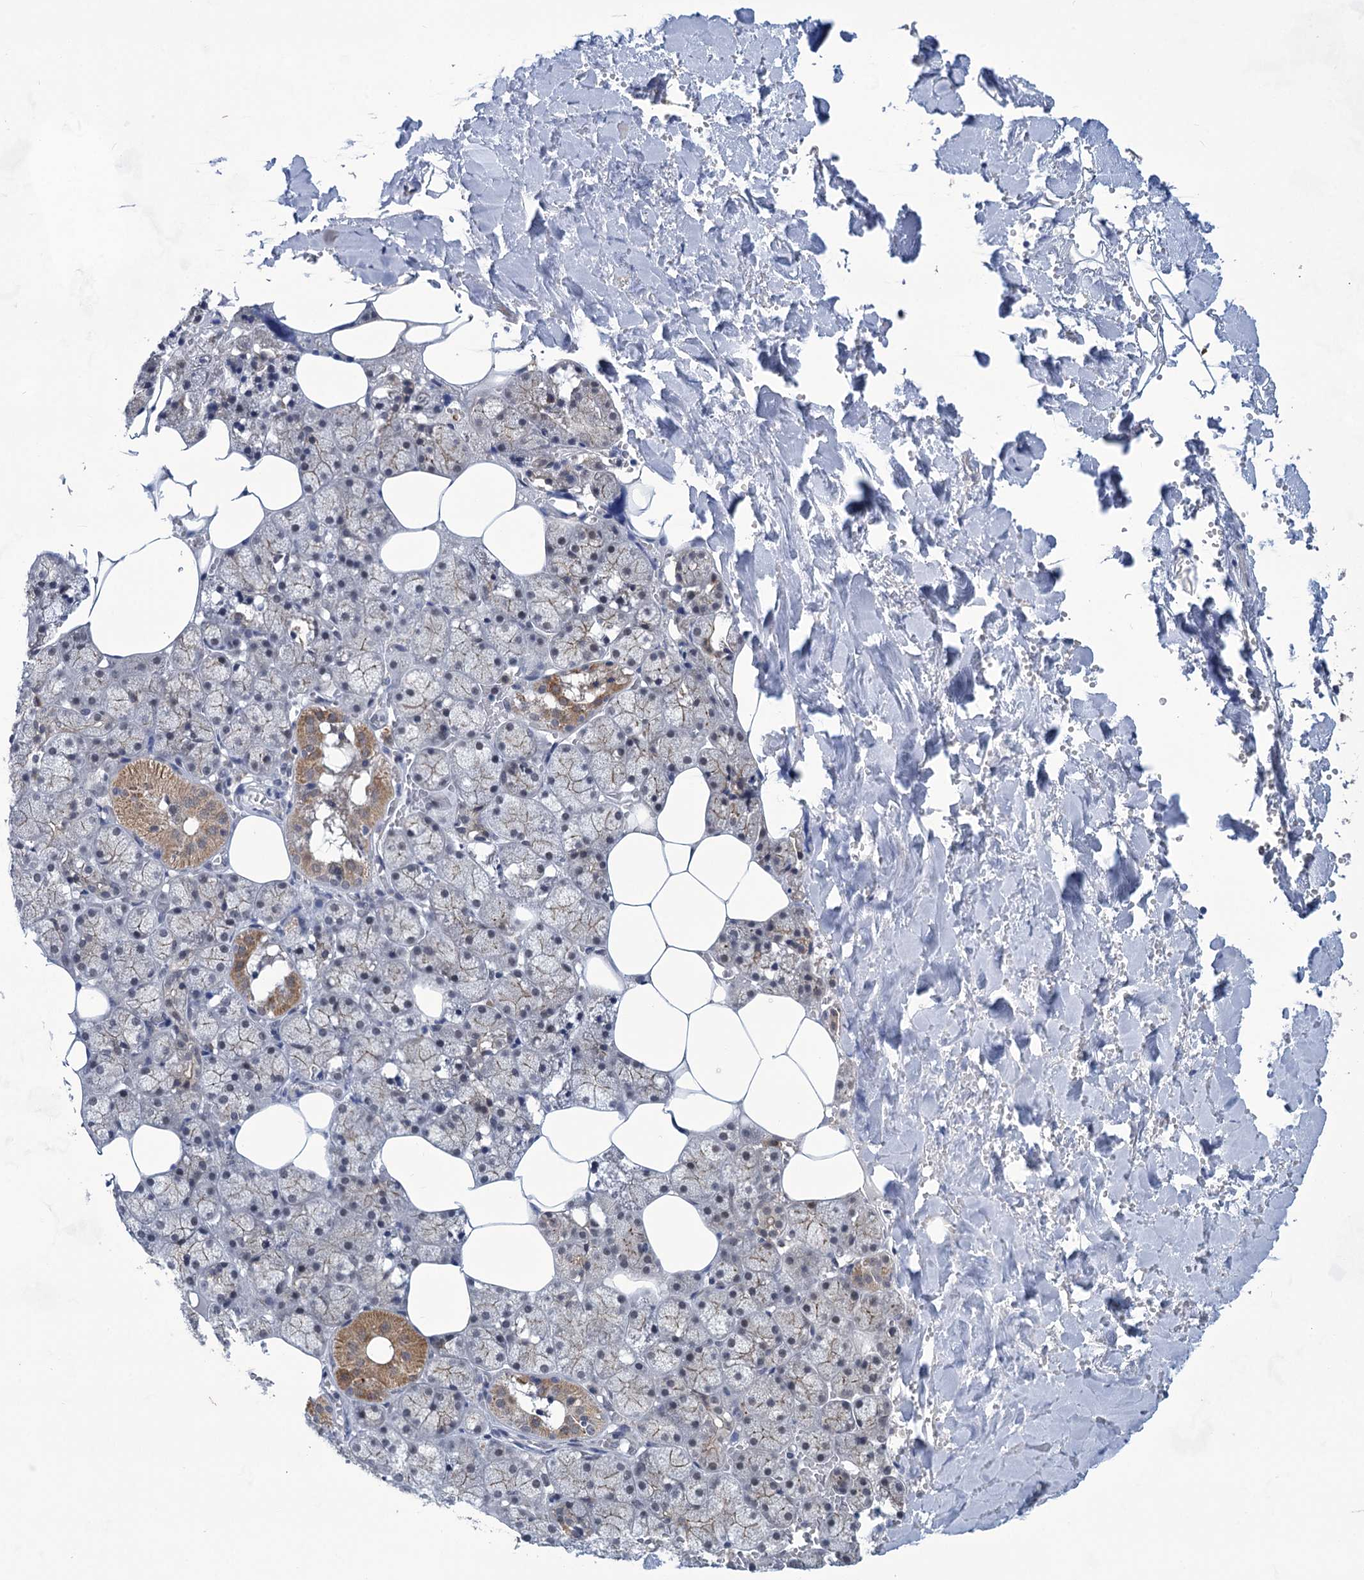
{"staining": {"intensity": "moderate", "quantity": "<25%", "location": "cytoplasmic/membranous"}, "tissue": "salivary gland", "cell_type": "Glandular cells", "image_type": "normal", "snomed": [{"axis": "morphology", "description": "Normal tissue, NOS"}, {"axis": "topography", "description": "Salivary gland"}], "caption": "Glandular cells show low levels of moderate cytoplasmic/membranous staining in approximately <25% of cells in normal human salivary gland. Nuclei are stained in blue.", "gene": "TTC17", "patient": {"sex": "male", "age": 62}}